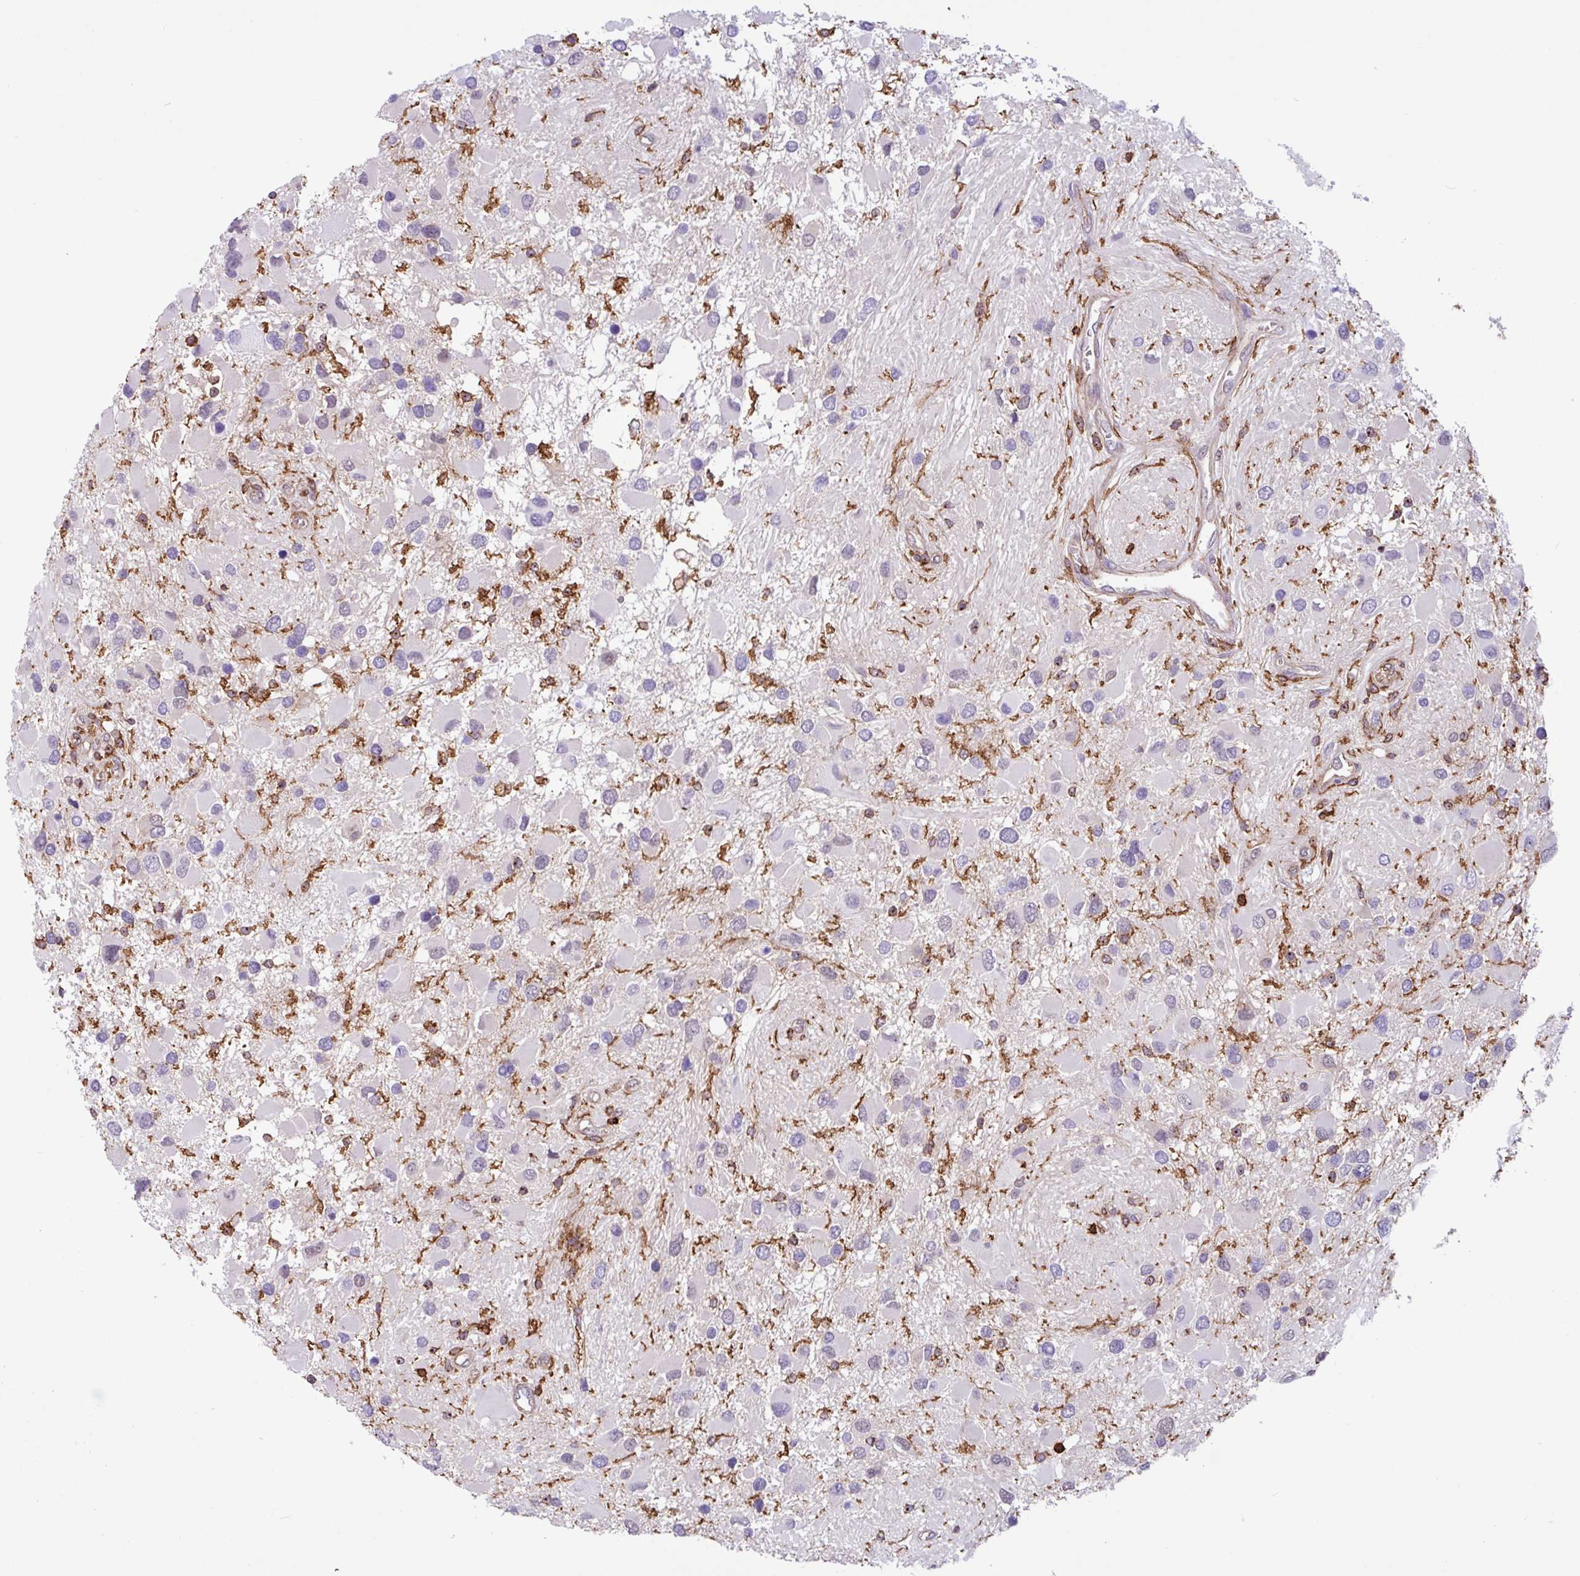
{"staining": {"intensity": "negative", "quantity": "none", "location": "none"}, "tissue": "glioma", "cell_type": "Tumor cells", "image_type": "cancer", "snomed": [{"axis": "morphology", "description": "Glioma, malignant, High grade"}, {"axis": "topography", "description": "Brain"}], "caption": "This is an immunohistochemistry photomicrograph of human glioma. There is no expression in tumor cells.", "gene": "PPP1R18", "patient": {"sex": "male", "age": 53}}